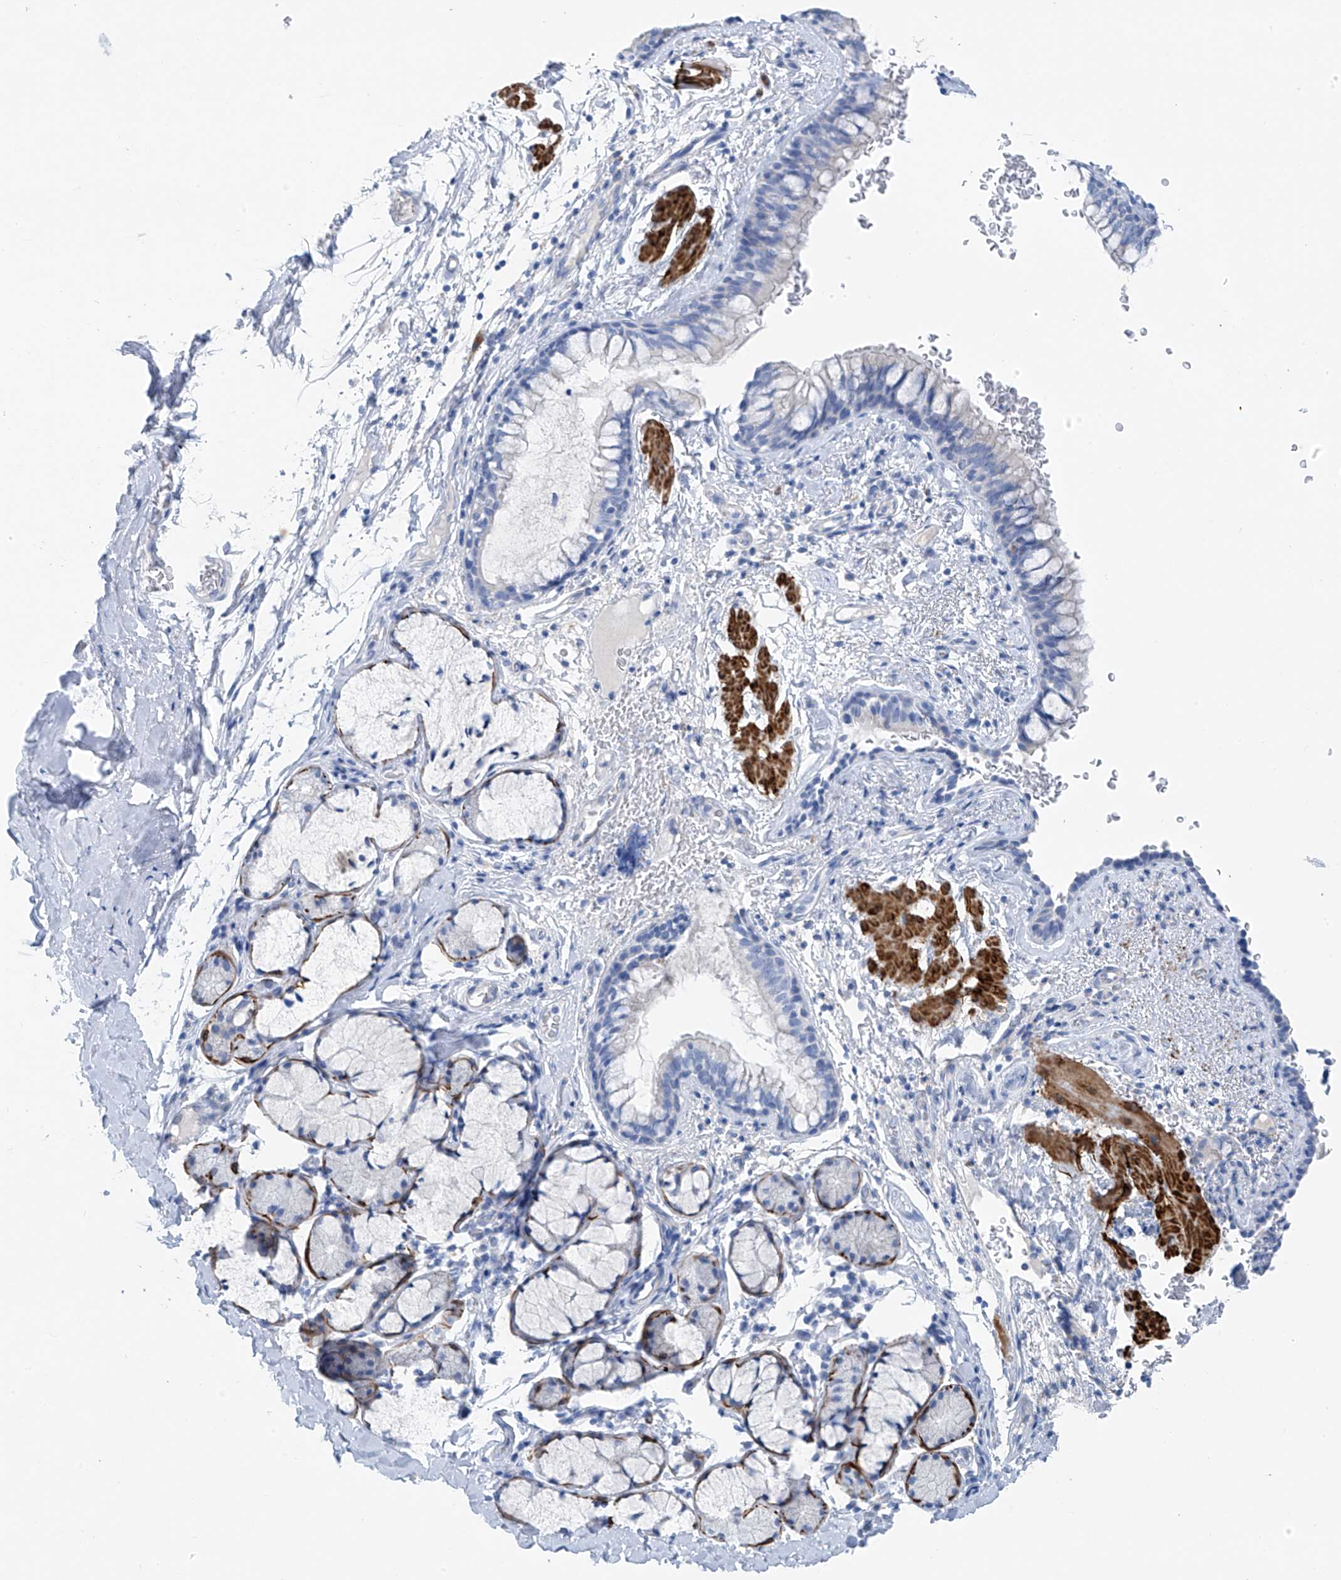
{"staining": {"intensity": "negative", "quantity": "none", "location": "none"}, "tissue": "bronchus", "cell_type": "Respiratory epithelial cells", "image_type": "normal", "snomed": [{"axis": "morphology", "description": "Normal tissue, NOS"}, {"axis": "topography", "description": "Cartilage tissue"}, {"axis": "topography", "description": "Bronchus"}], "caption": "Bronchus was stained to show a protein in brown. There is no significant expression in respiratory epithelial cells. (DAB (3,3'-diaminobenzidine) IHC, high magnification).", "gene": "GLMP", "patient": {"sex": "female", "age": 36}}